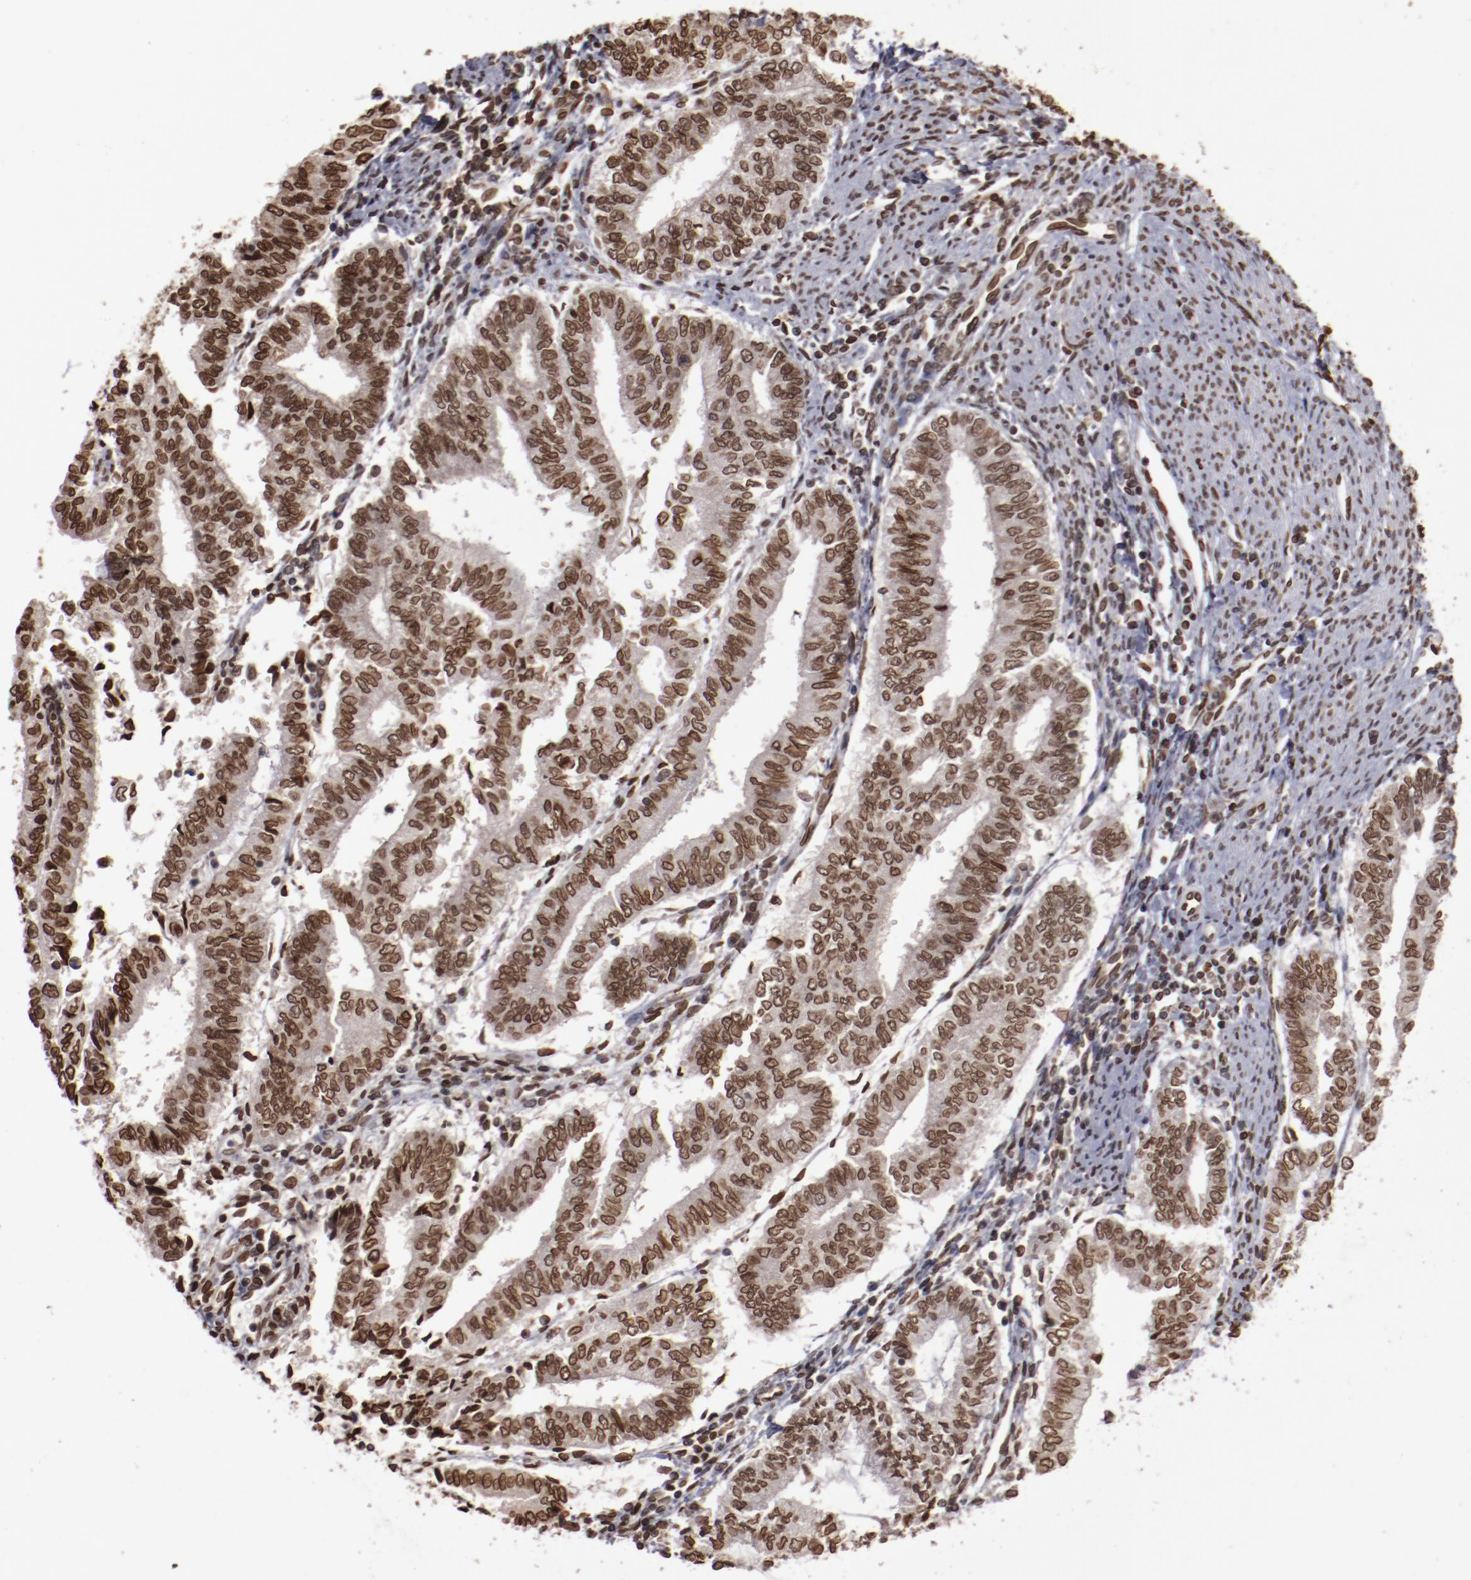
{"staining": {"intensity": "strong", "quantity": ">75%", "location": "nuclear"}, "tissue": "endometrial cancer", "cell_type": "Tumor cells", "image_type": "cancer", "snomed": [{"axis": "morphology", "description": "Adenocarcinoma, NOS"}, {"axis": "topography", "description": "Endometrium"}], "caption": "Strong nuclear protein staining is appreciated in approximately >75% of tumor cells in endometrial adenocarcinoma.", "gene": "AKT1", "patient": {"sex": "female", "age": 66}}